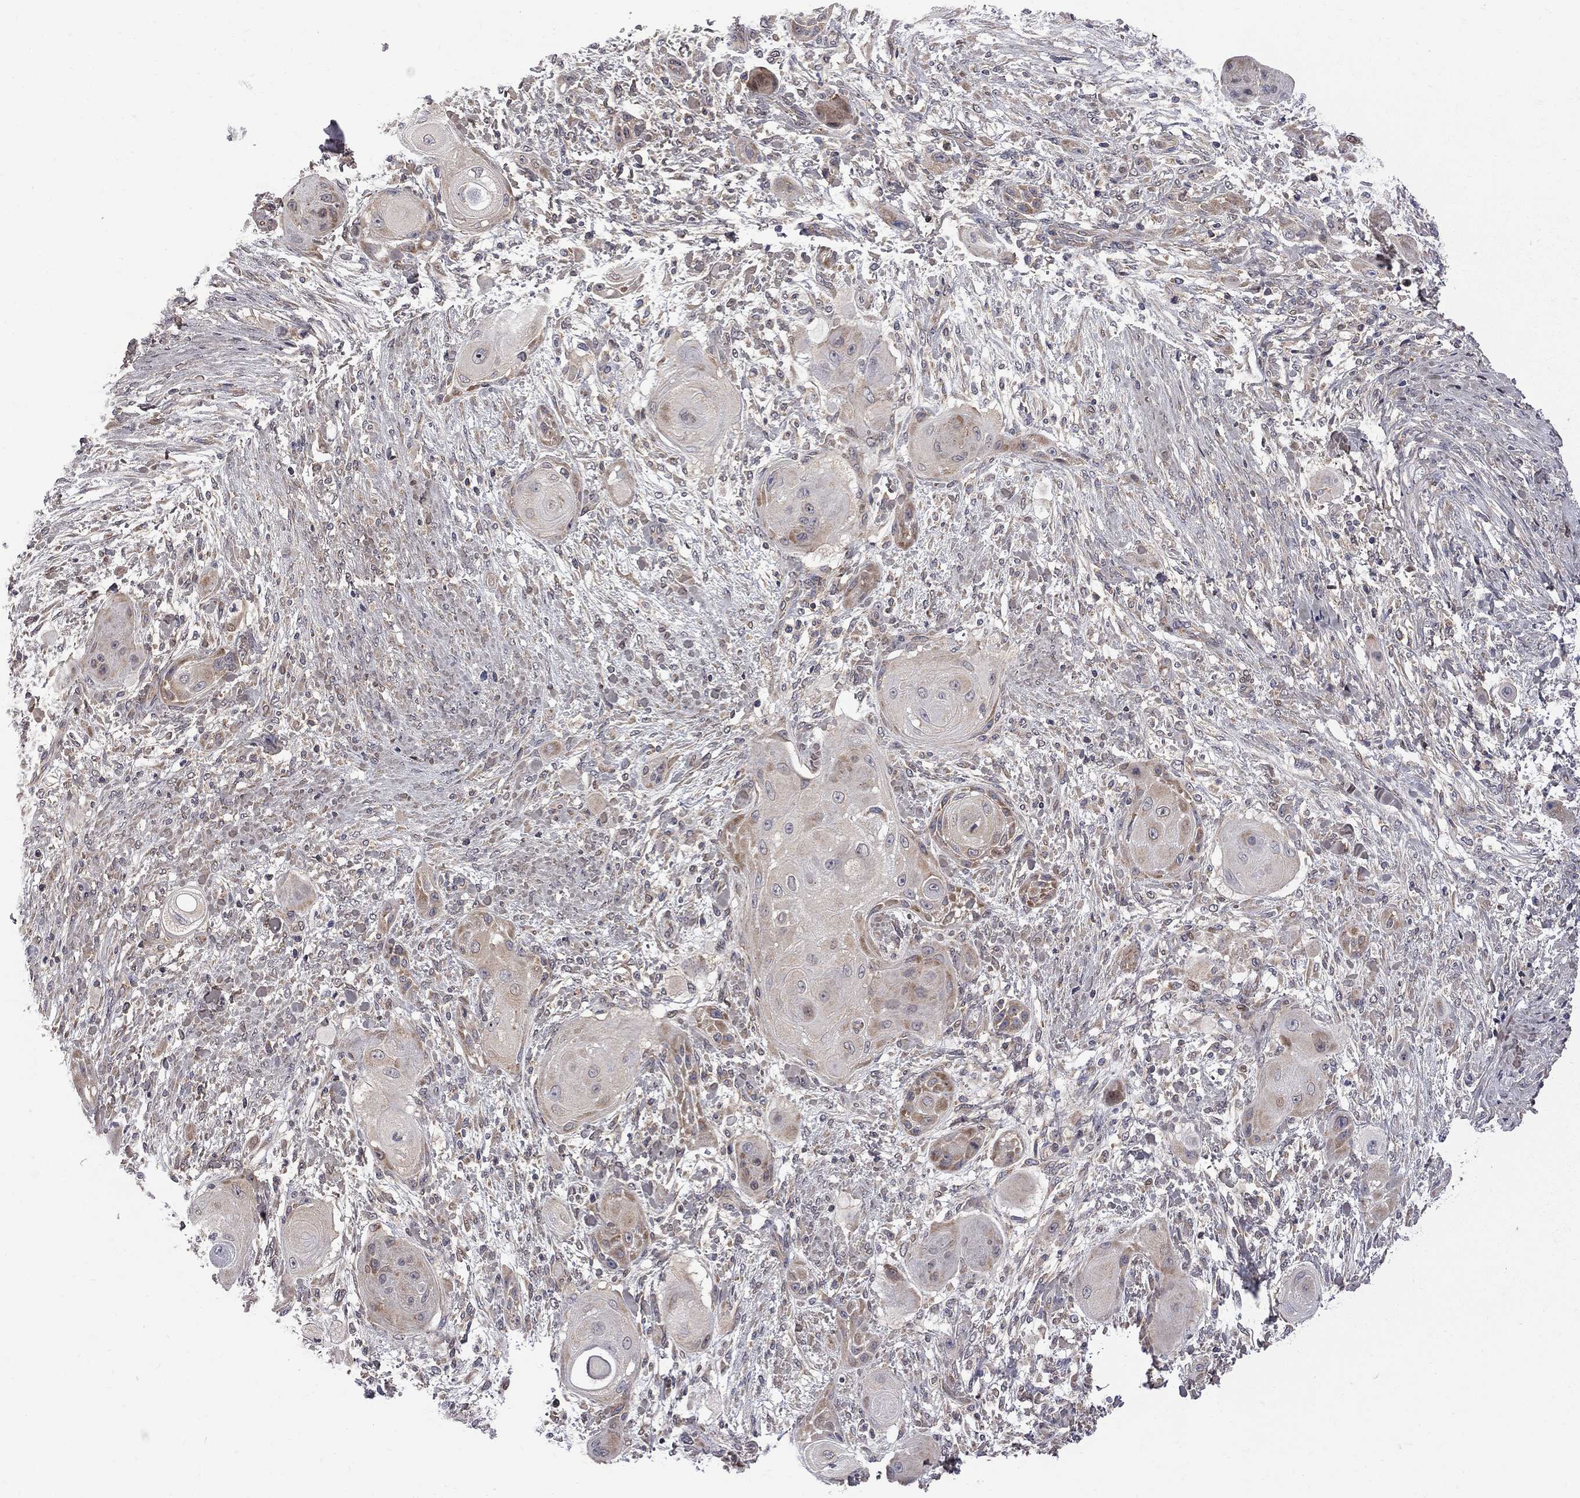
{"staining": {"intensity": "weak", "quantity": "<25%", "location": "cytoplasmic/membranous"}, "tissue": "skin cancer", "cell_type": "Tumor cells", "image_type": "cancer", "snomed": [{"axis": "morphology", "description": "Squamous cell carcinoma, NOS"}, {"axis": "topography", "description": "Skin"}], "caption": "Immunohistochemistry of squamous cell carcinoma (skin) reveals no positivity in tumor cells.", "gene": "CNOT11", "patient": {"sex": "male", "age": 62}}